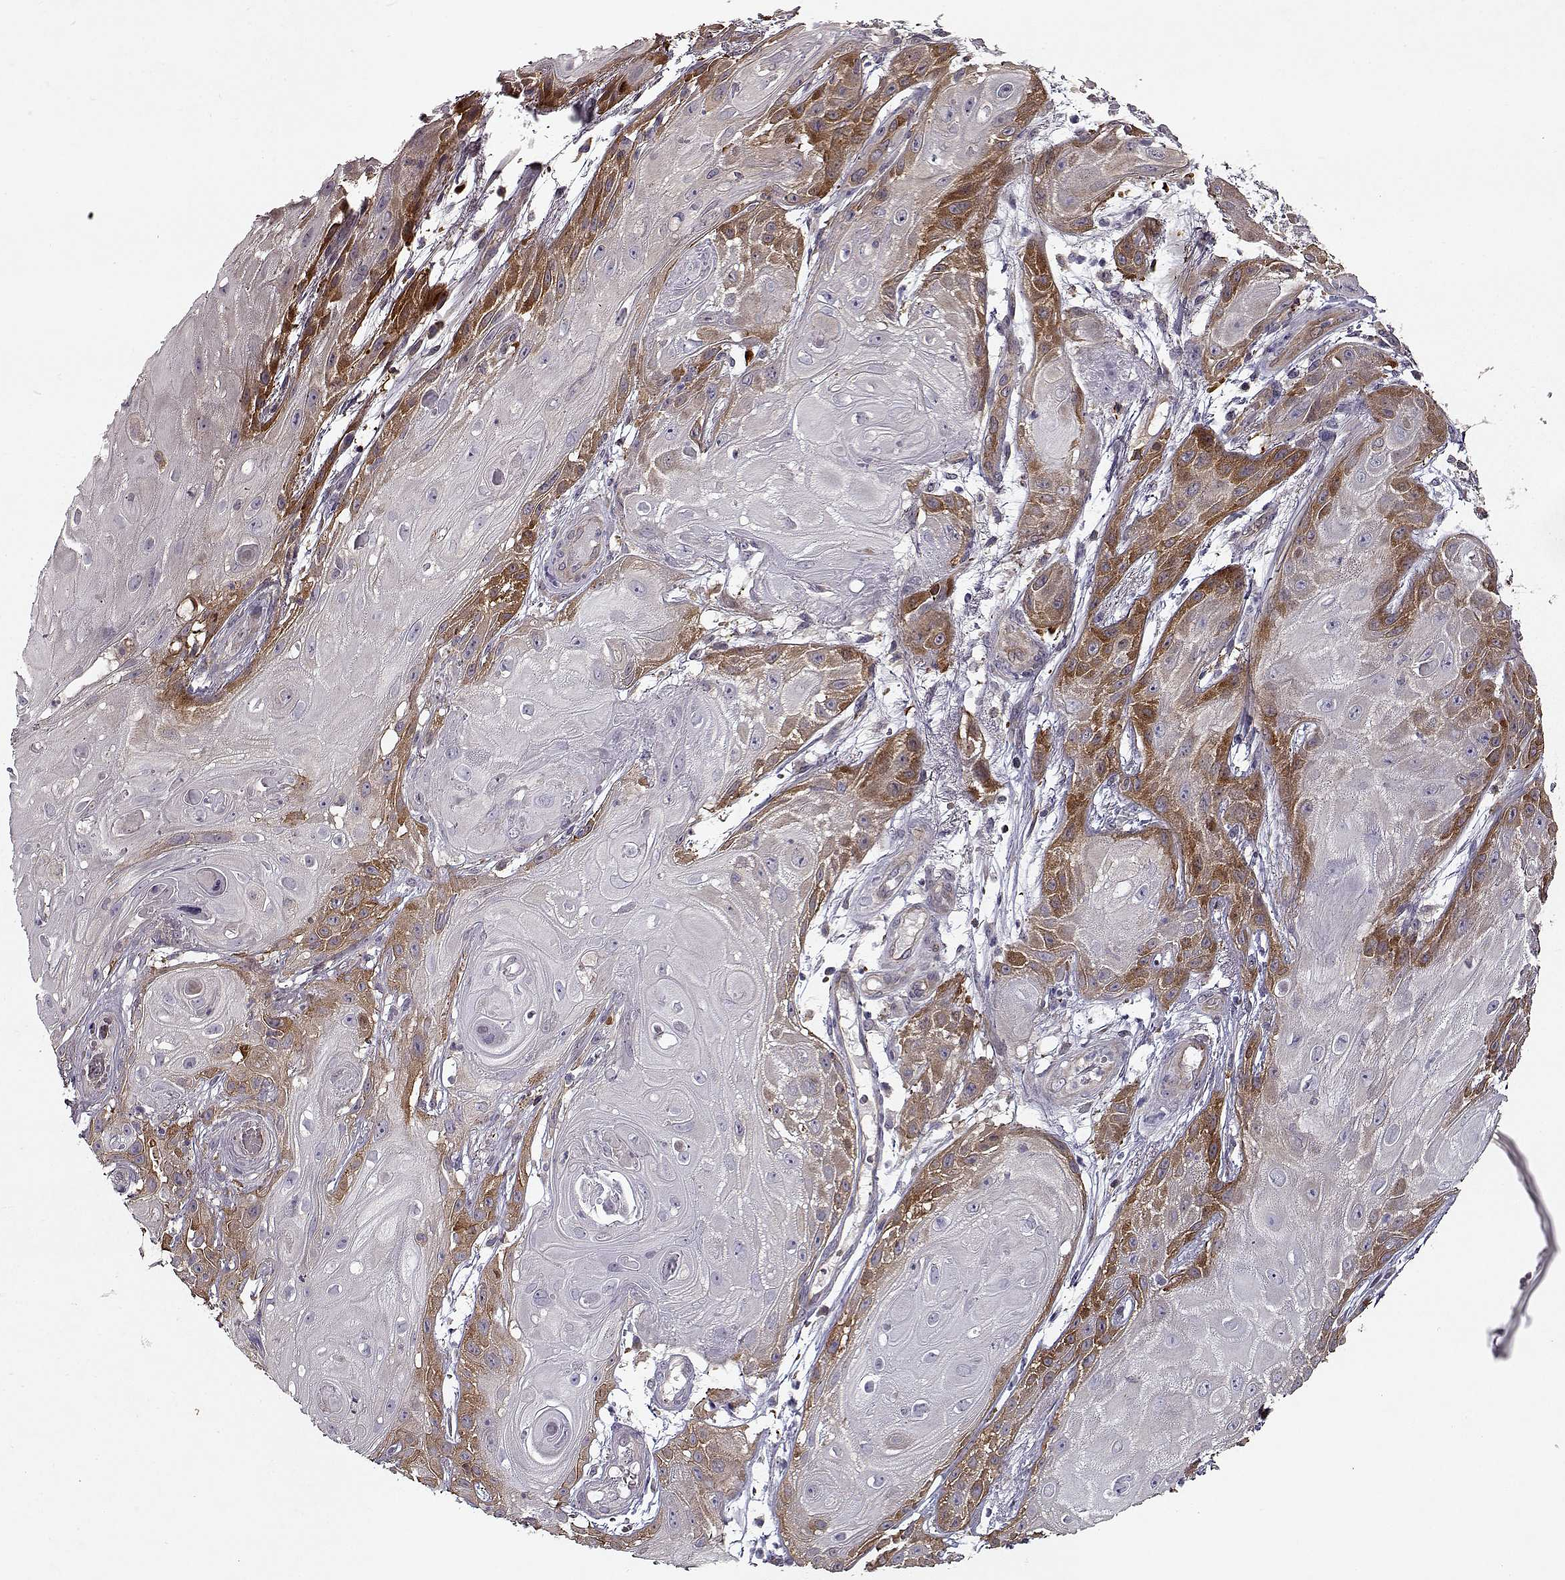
{"staining": {"intensity": "strong", "quantity": "<25%", "location": "cytoplasmic/membranous"}, "tissue": "skin cancer", "cell_type": "Tumor cells", "image_type": "cancer", "snomed": [{"axis": "morphology", "description": "Squamous cell carcinoma, NOS"}, {"axis": "topography", "description": "Skin"}], "caption": "About <25% of tumor cells in human skin cancer (squamous cell carcinoma) show strong cytoplasmic/membranous protein expression as visualized by brown immunohistochemical staining.", "gene": "RANBP1", "patient": {"sex": "male", "age": 62}}